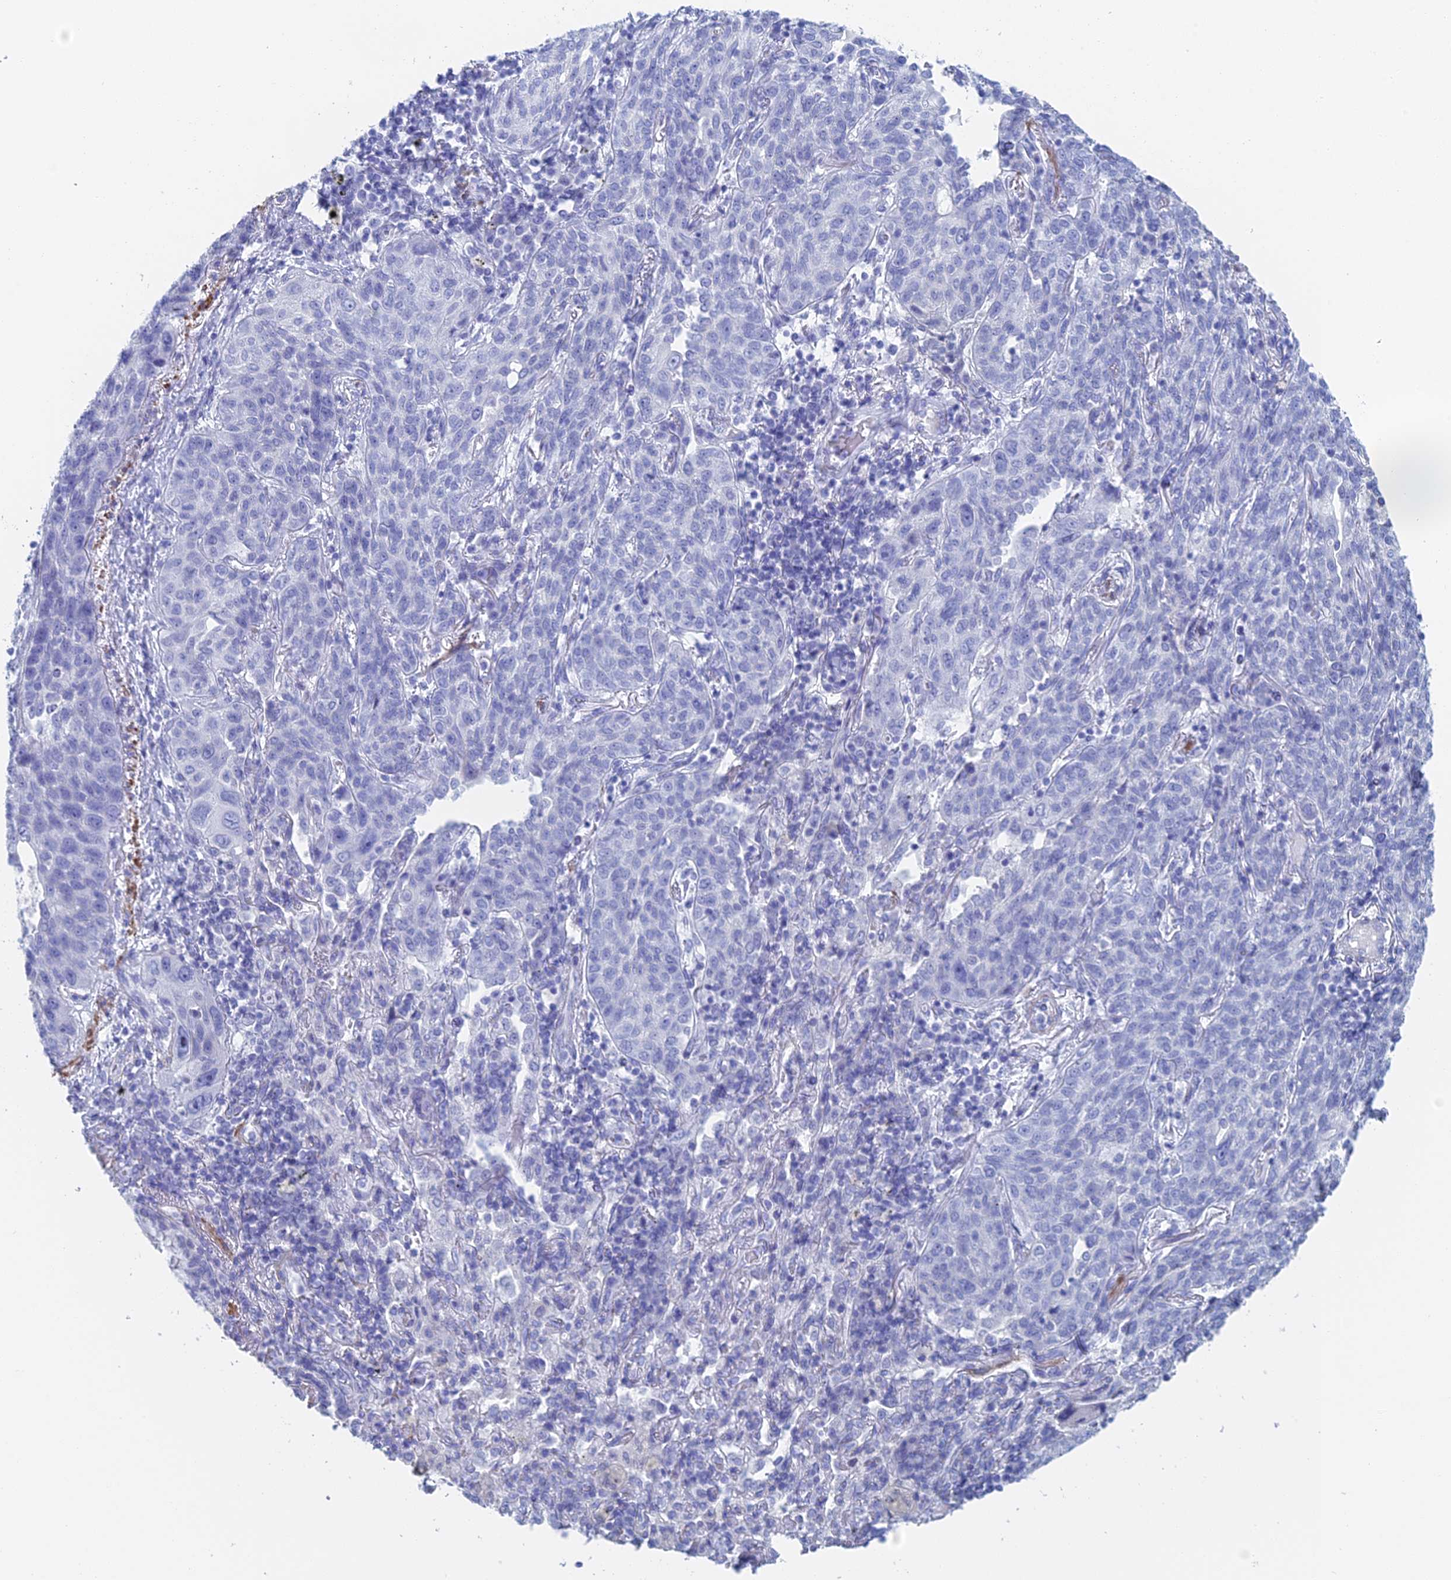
{"staining": {"intensity": "negative", "quantity": "none", "location": "none"}, "tissue": "lung cancer", "cell_type": "Tumor cells", "image_type": "cancer", "snomed": [{"axis": "morphology", "description": "Squamous cell carcinoma, NOS"}, {"axis": "topography", "description": "Lung"}], "caption": "The photomicrograph exhibits no significant staining in tumor cells of squamous cell carcinoma (lung). (DAB IHC, high magnification).", "gene": "KCNK18", "patient": {"sex": "female", "age": 70}}